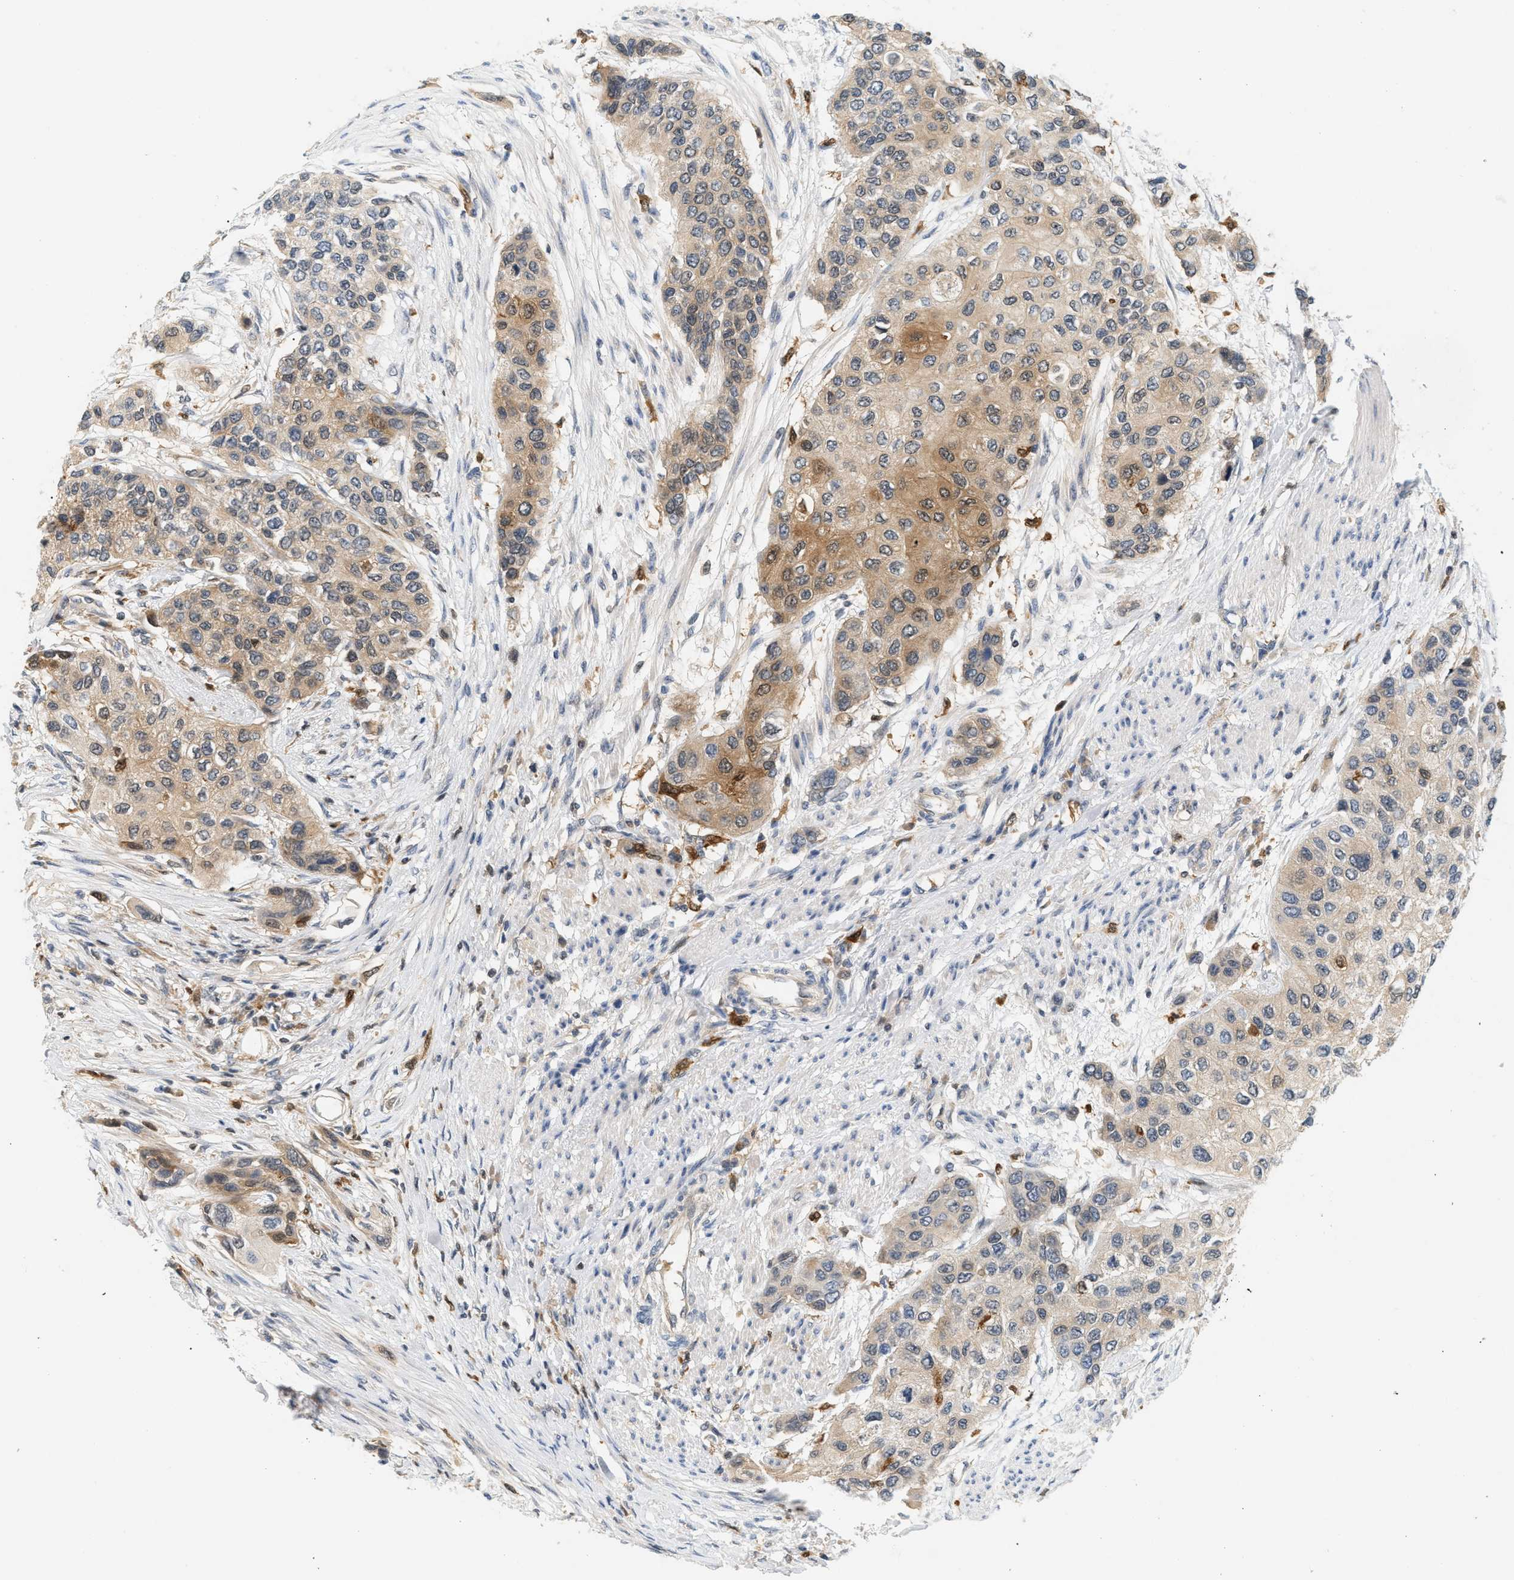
{"staining": {"intensity": "weak", "quantity": "25%-75%", "location": "cytoplasmic/membranous"}, "tissue": "urothelial cancer", "cell_type": "Tumor cells", "image_type": "cancer", "snomed": [{"axis": "morphology", "description": "Urothelial carcinoma, High grade"}, {"axis": "topography", "description": "Urinary bladder"}], "caption": "Tumor cells reveal low levels of weak cytoplasmic/membranous expression in about 25%-75% of cells in urothelial cancer.", "gene": "PYCARD", "patient": {"sex": "female", "age": 56}}